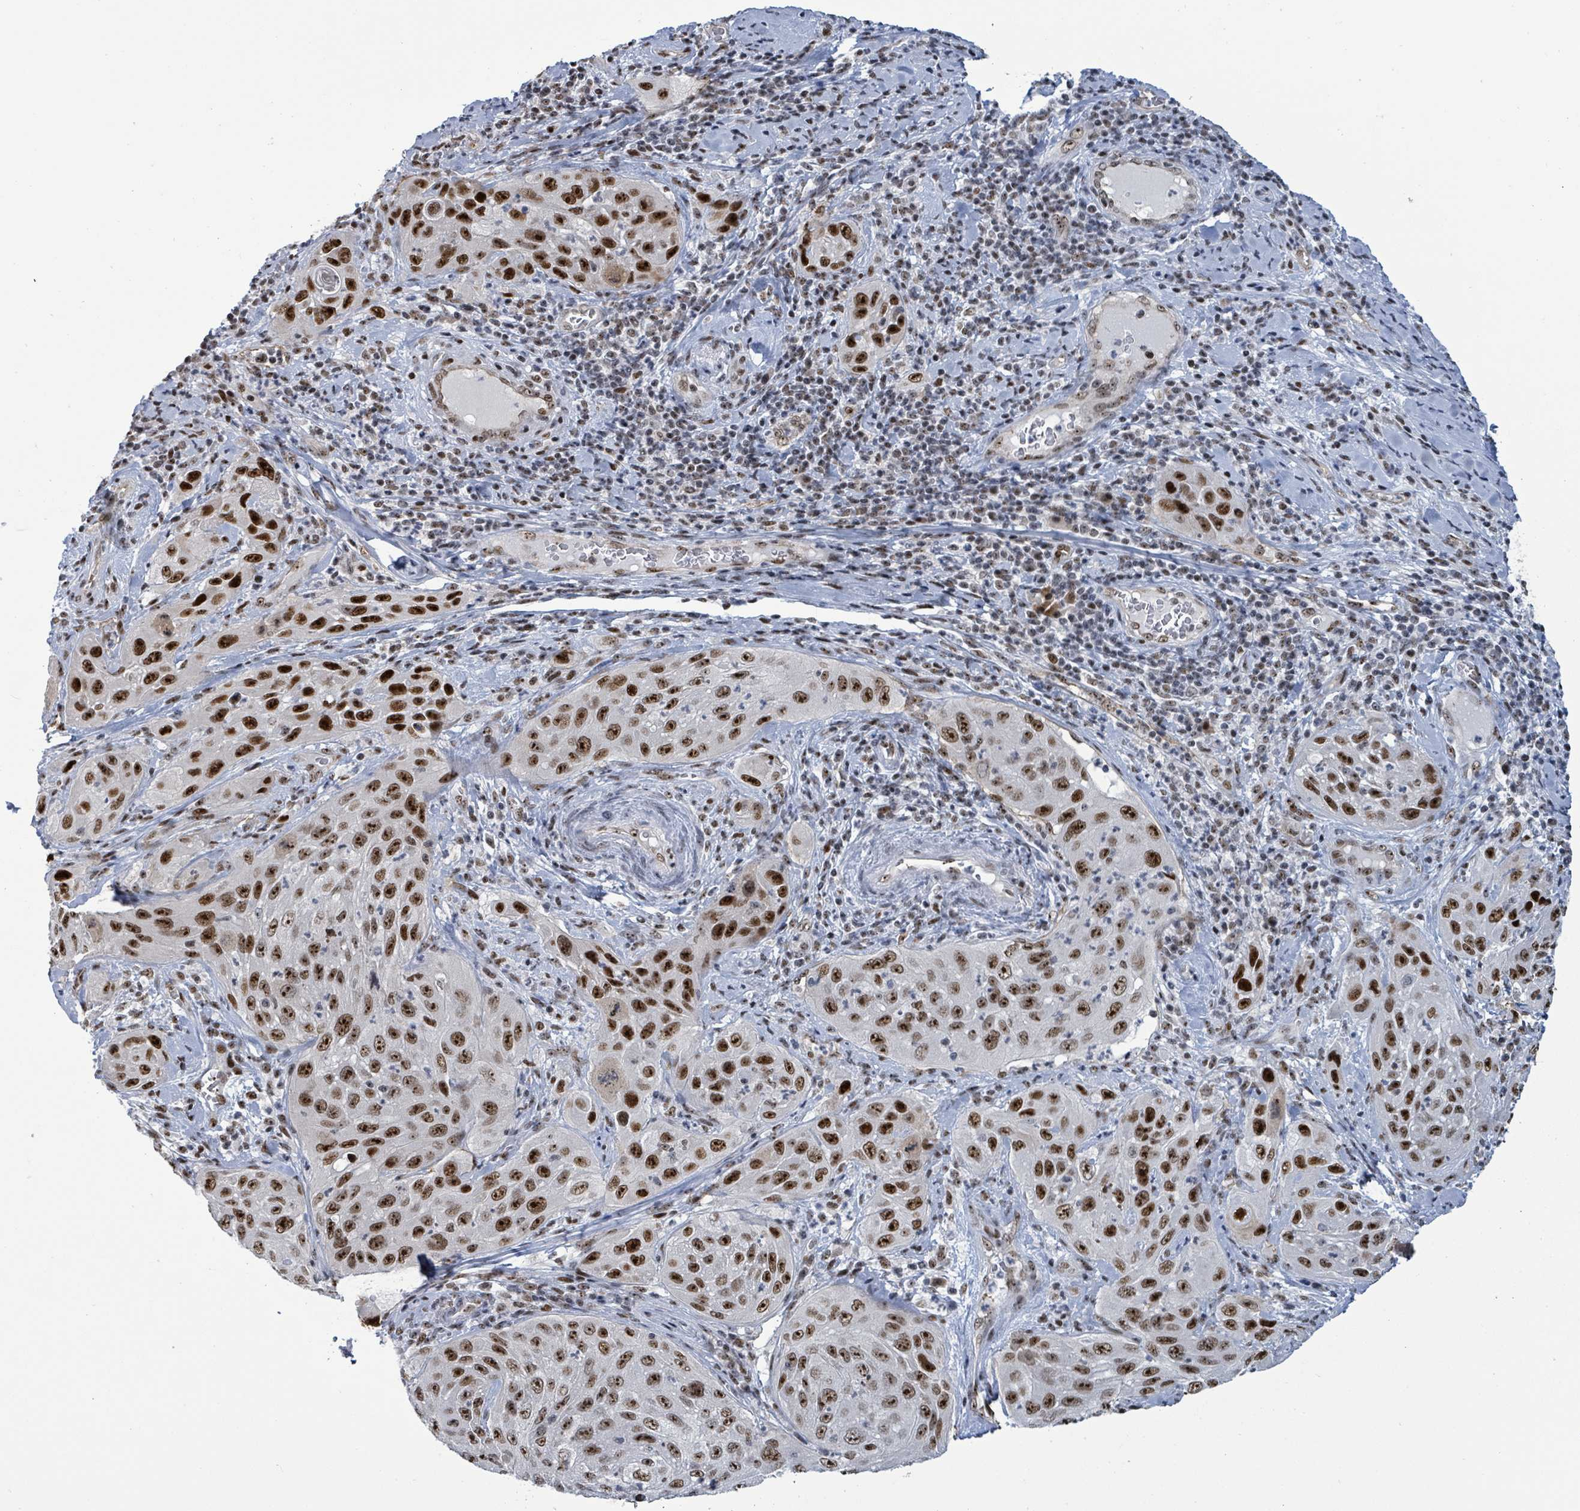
{"staining": {"intensity": "strong", "quantity": ">75%", "location": "nuclear"}, "tissue": "cervical cancer", "cell_type": "Tumor cells", "image_type": "cancer", "snomed": [{"axis": "morphology", "description": "Squamous cell carcinoma, NOS"}, {"axis": "topography", "description": "Cervix"}], "caption": "A brown stain highlights strong nuclear positivity of a protein in human squamous cell carcinoma (cervical) tumor cells.", "gene": "RRN3", "patient": {"sex": "female", "age": 42}}